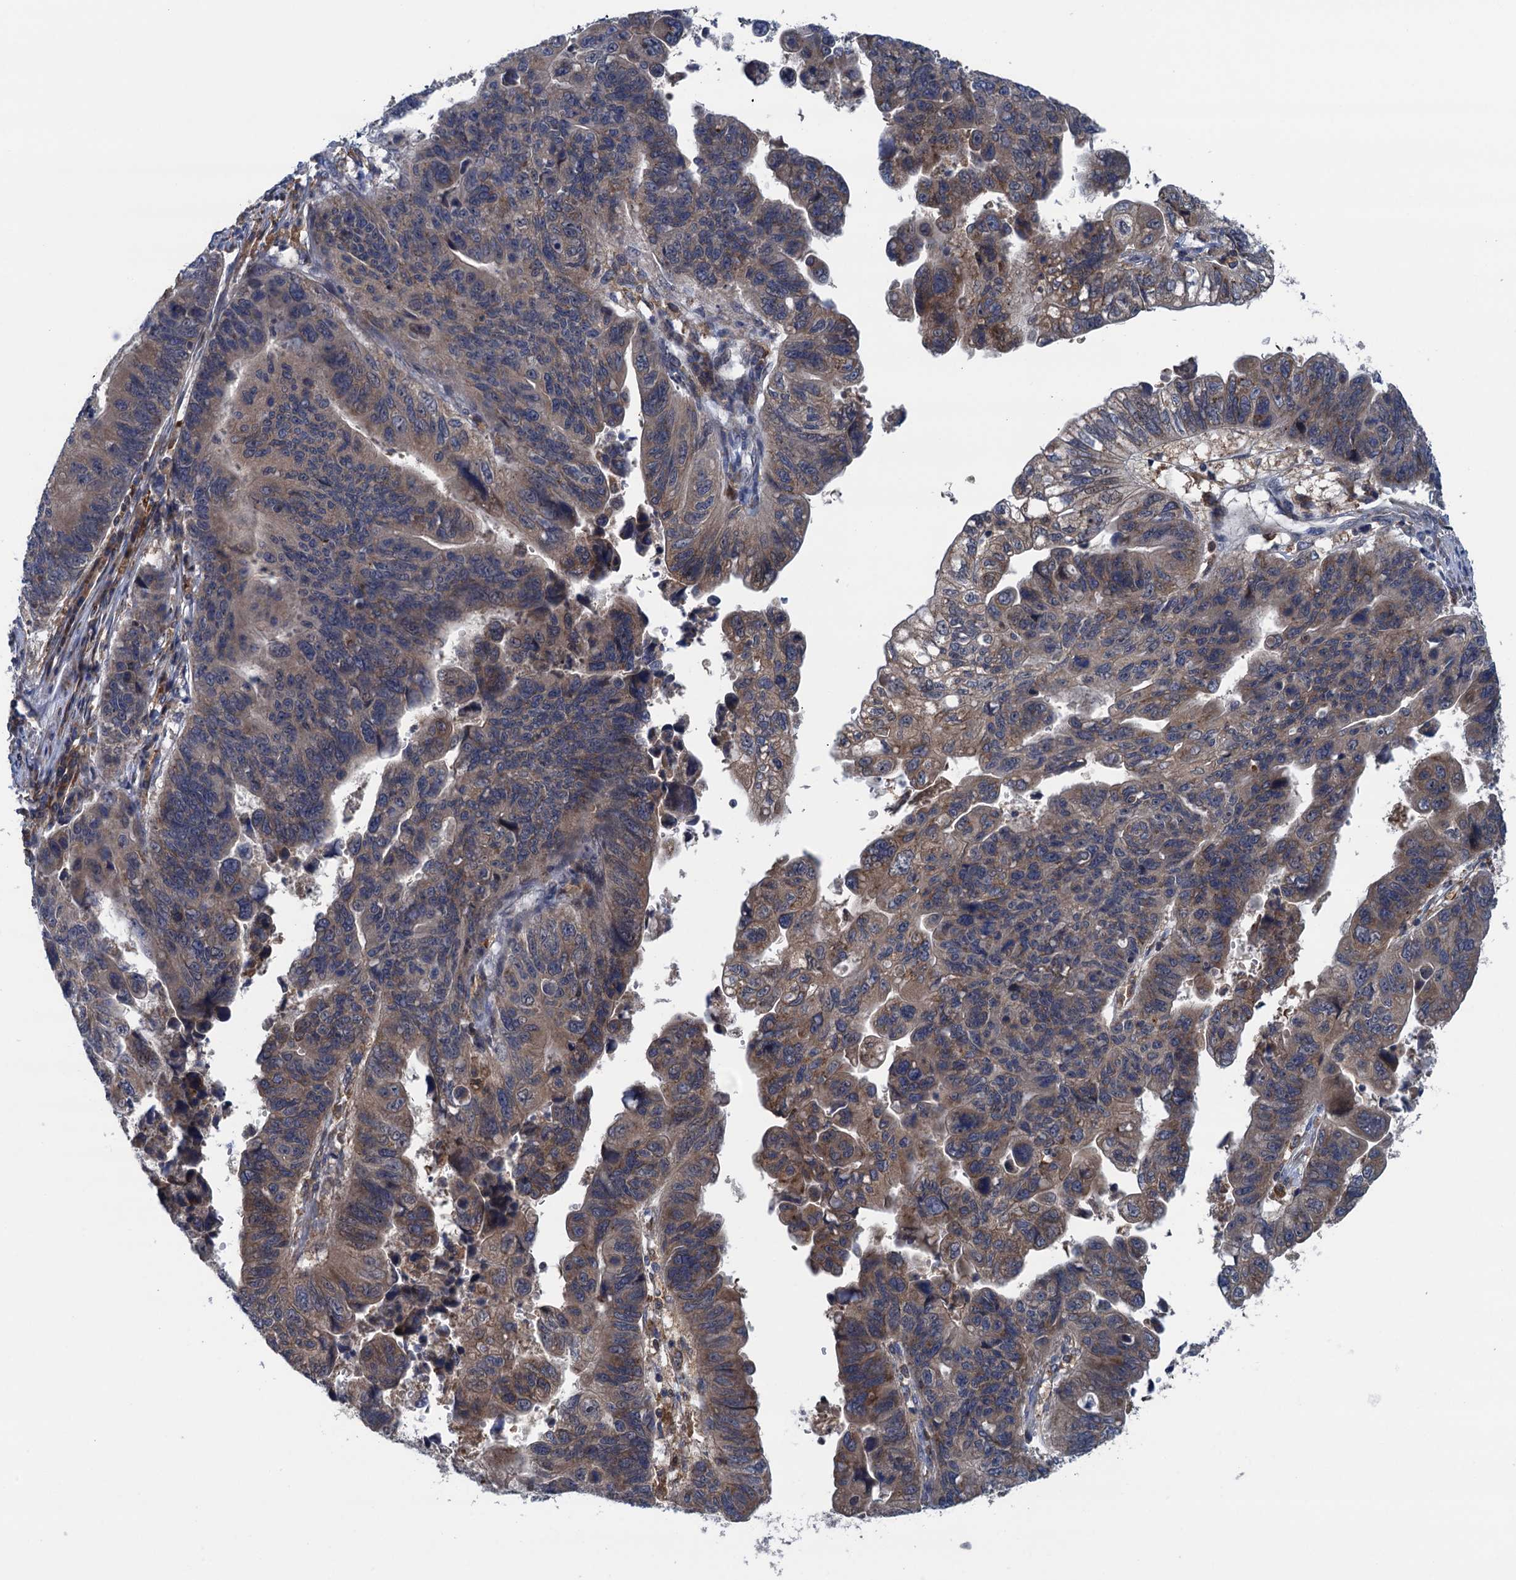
{"staining": {"intensity": "weak", "quantity": "25%-75%", "location": "cytoplasmic/membranous"}, "tissue": "stomach cancer", "cell_type": "Tumor cells", "image_type": "cancer", "snomed": [{"axis": "morphology", "description": "Adenocarcinoma, NOS"}, {"axis": "topography", "description": "Stomach"}], "caption": "Immunohistochemical staining of human stomach cancer reveals weak cytoplasmic/membranous protein expression in about 25%-75% of tumor cells.", "gene": "CNTN5", "patient": {"sex": "male", "age": 59}}